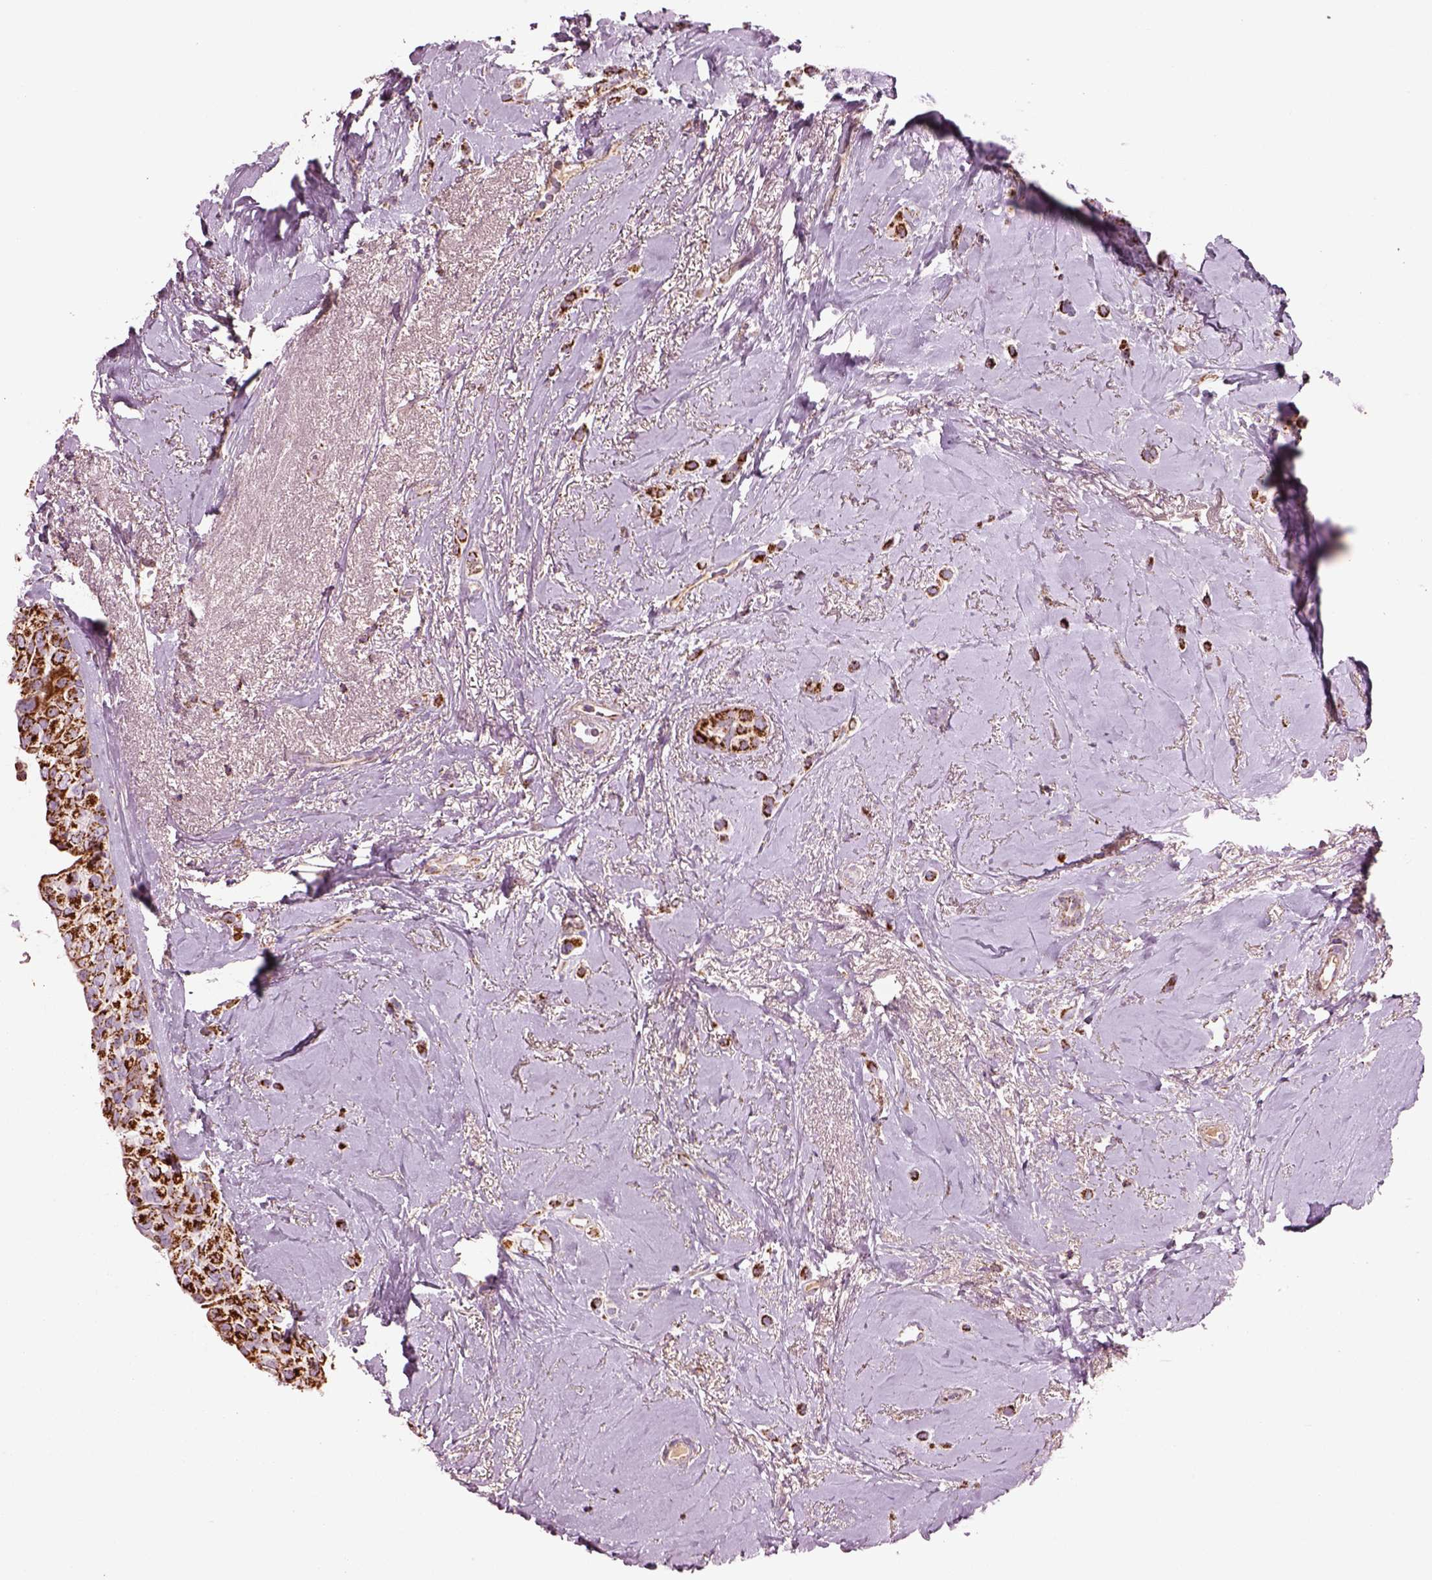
{"staining": {"intensity": "strong", "quantity": ">75%", "location": "cytoplasmic/membranous"}, "tissue": "breast cancer", "cell_type": "Tumor cells", "image_type": "cancer", "snomed": [{"axis": "morphology", "description": "Lobular carcinoma"}, {"axis": "topography", "description": "Breast"}], "caption": "This is a histology image of IHC staining of breast cancer (lobular carcinoma), which shows strong expression in the cytoplasmic/membranous of tumor cells.", "gene": "SLC25A24", "patient": {"sex": "female", "age": 66}}